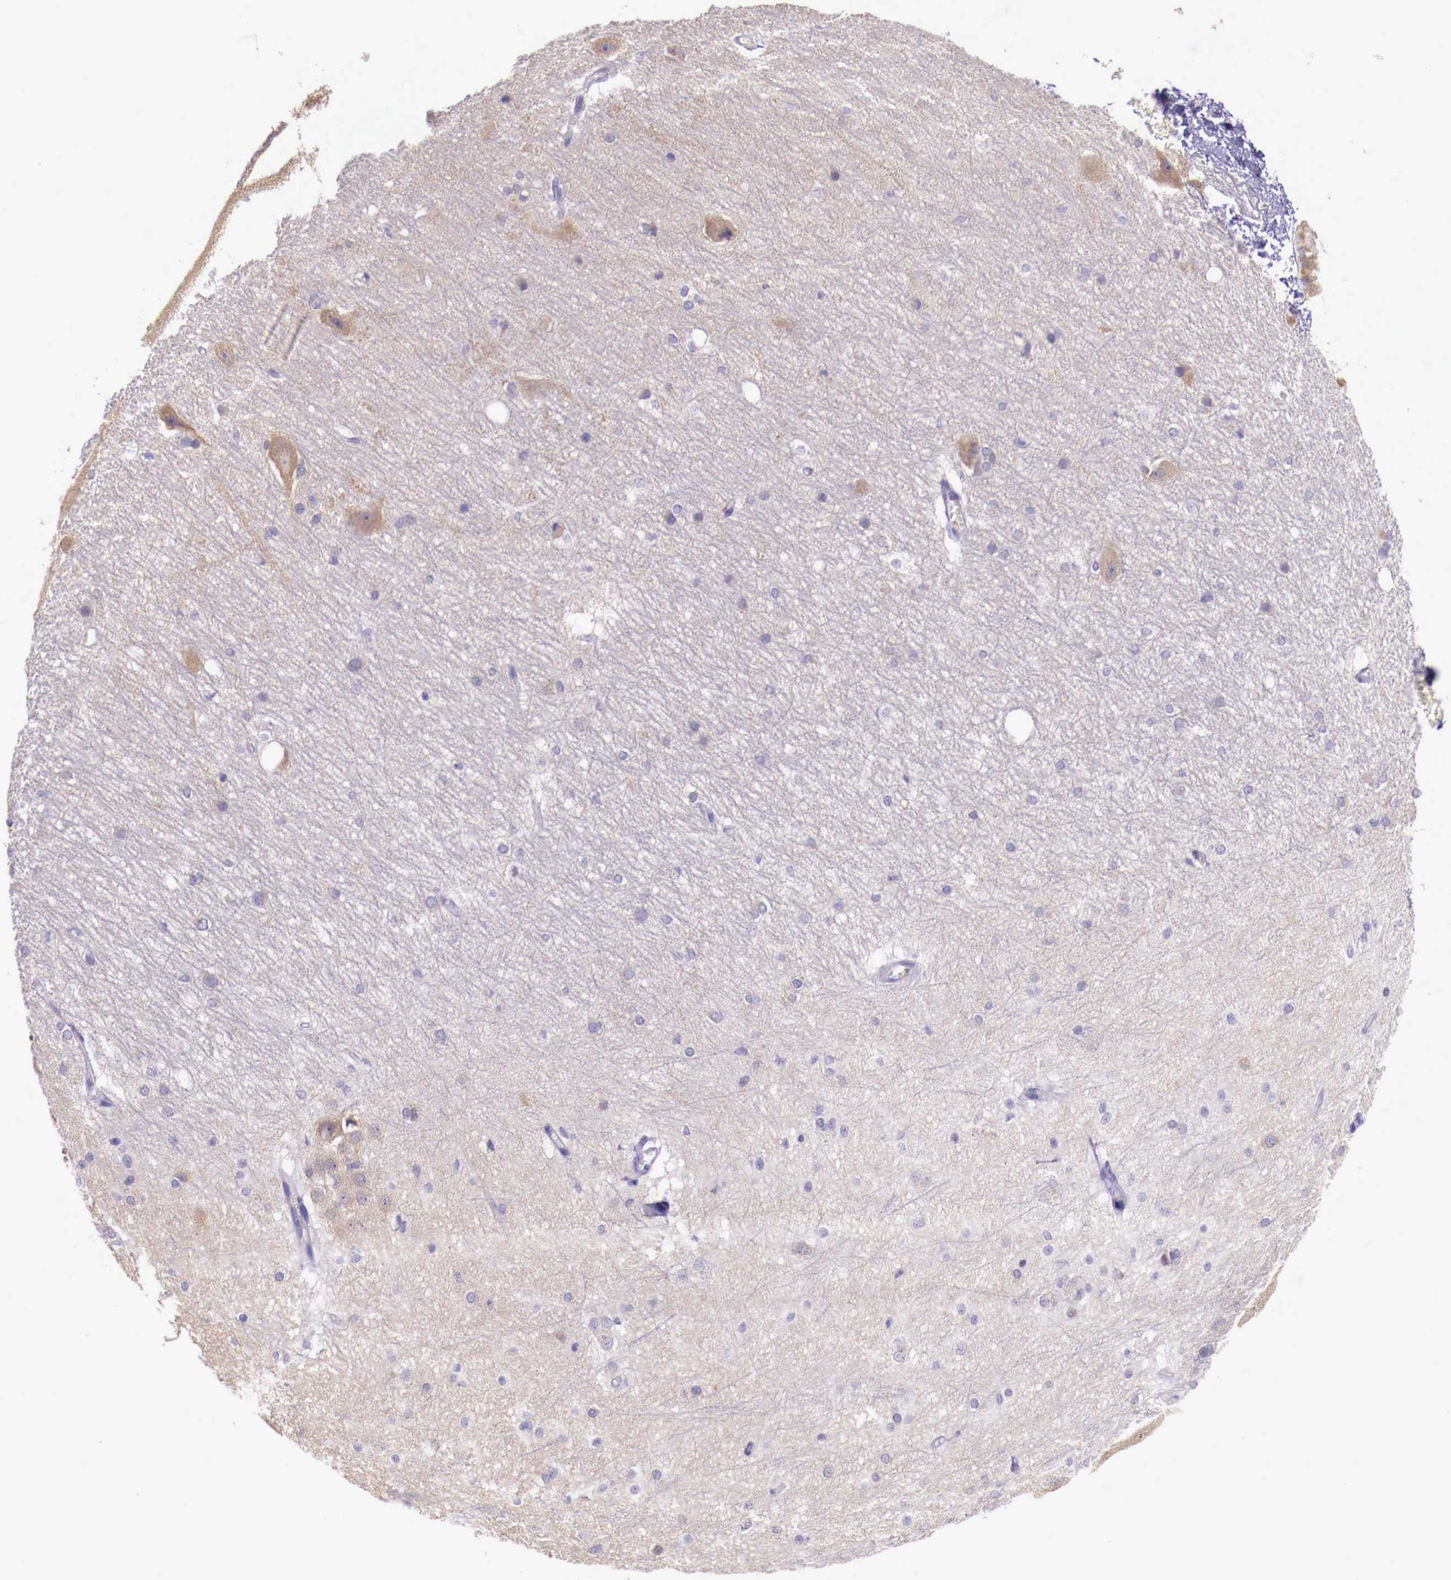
{"staining": {"intensity": "weak", "quantity": "25%-75%", "location": "cytoplasmic/membranous"}, "tissue": "hippocampus", "cell_type": "Glial cells", "image_type": "normal", "snomed": [{"axis": "morphology", "description": "Normal tissue, NOS"}, {"axis": "topography", "description": "Hippocampus"}], "caption": "Immunohistochemistry (DAB (3,3'-diaminobenzidine)) staining of unremarkable human hippocampus demonstrates weak cytoplasmic/membranous protein staining in about 25%-75% of glial cells.", "gene": "GRIPAP1", "patient": {"sex": "female", "age": 19}}